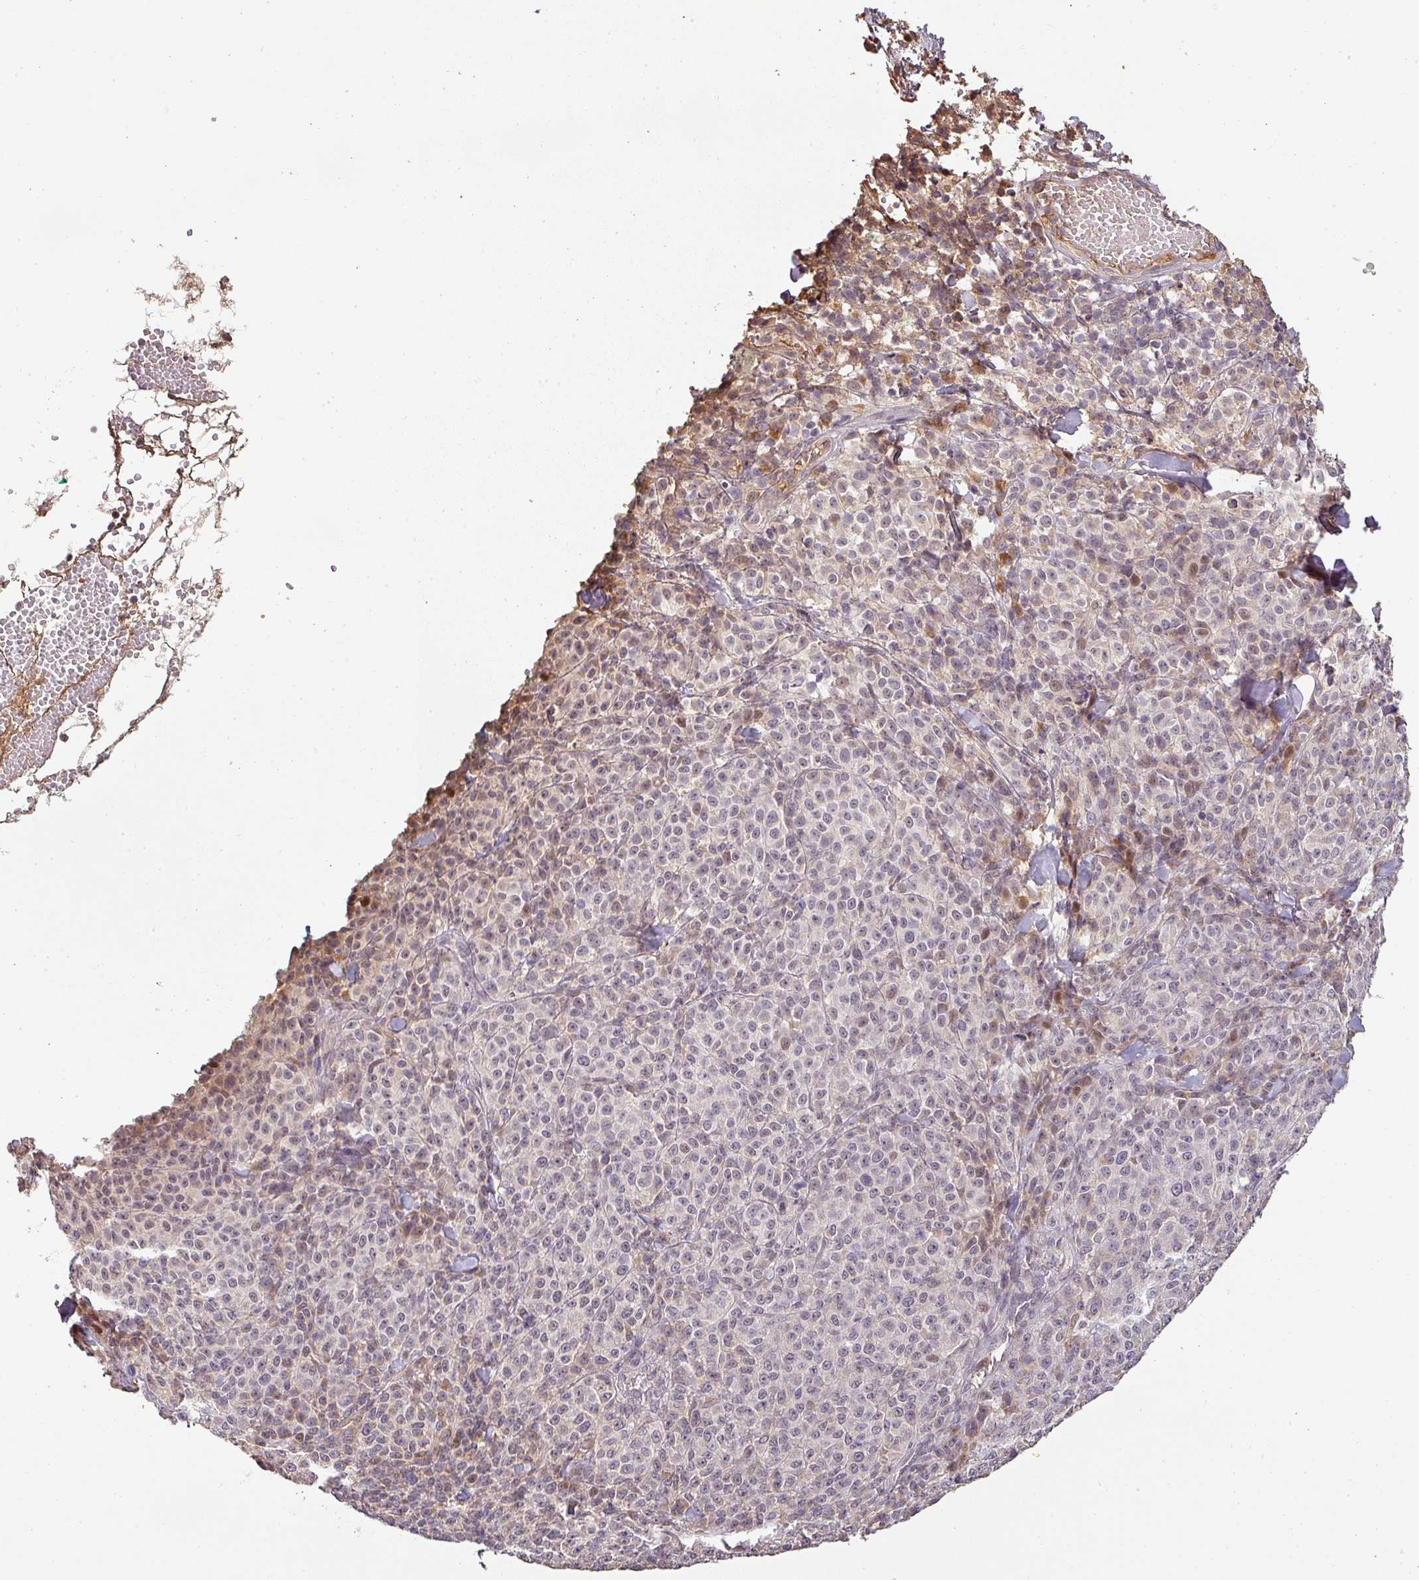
{"staining": {"intensity": "weak", "quantity": "25%-75%", "location": "cytoplasmic/membranous"}, "tissue": "melanoma", "cell_type": "Tumor cells", "image_type": "cancer", "snomed": [{"axis": "morphology", "description": "Normal tissue, NOS"}, {"axis": "morphology", "description": "Malignant melanoma, NOS"}, {"axis": "topography", "description": "Skin"}], "caption": "This image exhibits melanoma stained with IHC to label a protein in brown. The cytoplasmic/membranous of tumor cells show weak positivity for the protein. Nuclei are counter-stained blue.", "gene": "BPIFB3", "patient": {"sex": "female", "age": 34}}